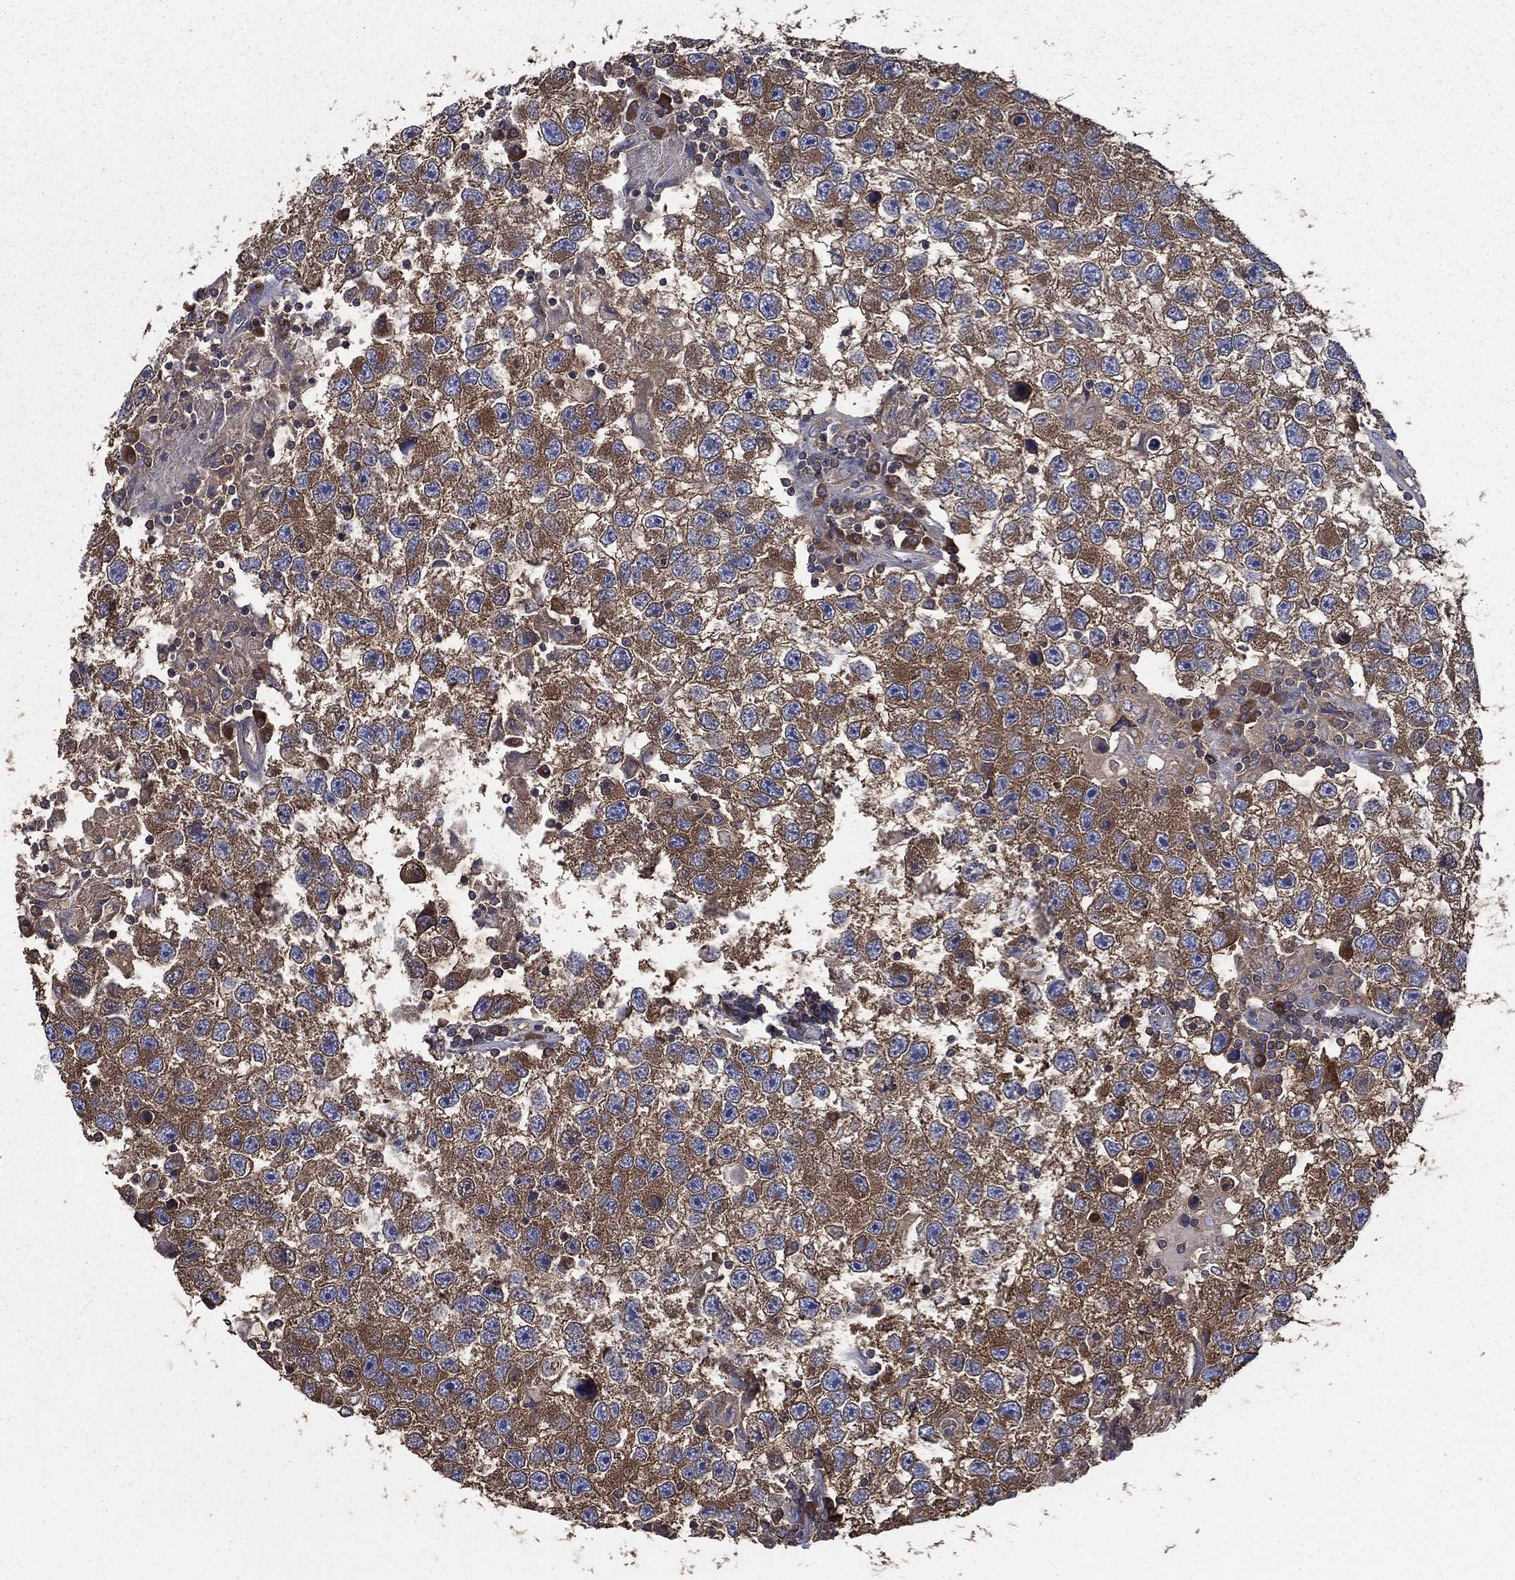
{"staining": {"intensity": "moderate", "quantity": ">75%", "location": "cytoplasmic/membranous"}, "tissue": "testis cancer", "cell_type": "Tumor cells", "image_type": "cancer", "snomed": [{"axis": "morphology", "description": "Seminoma, NOS"}, {"axis": "topography", "description": "Testis"}], "caption": "IHC of human testis cancer (seminoma) displays medium levels of moderate cytoplasmic/membranous staining in approximately >75% of tumor cells.", "gene": "SARS1", "patient": {"sex": "male", "age": 26}}